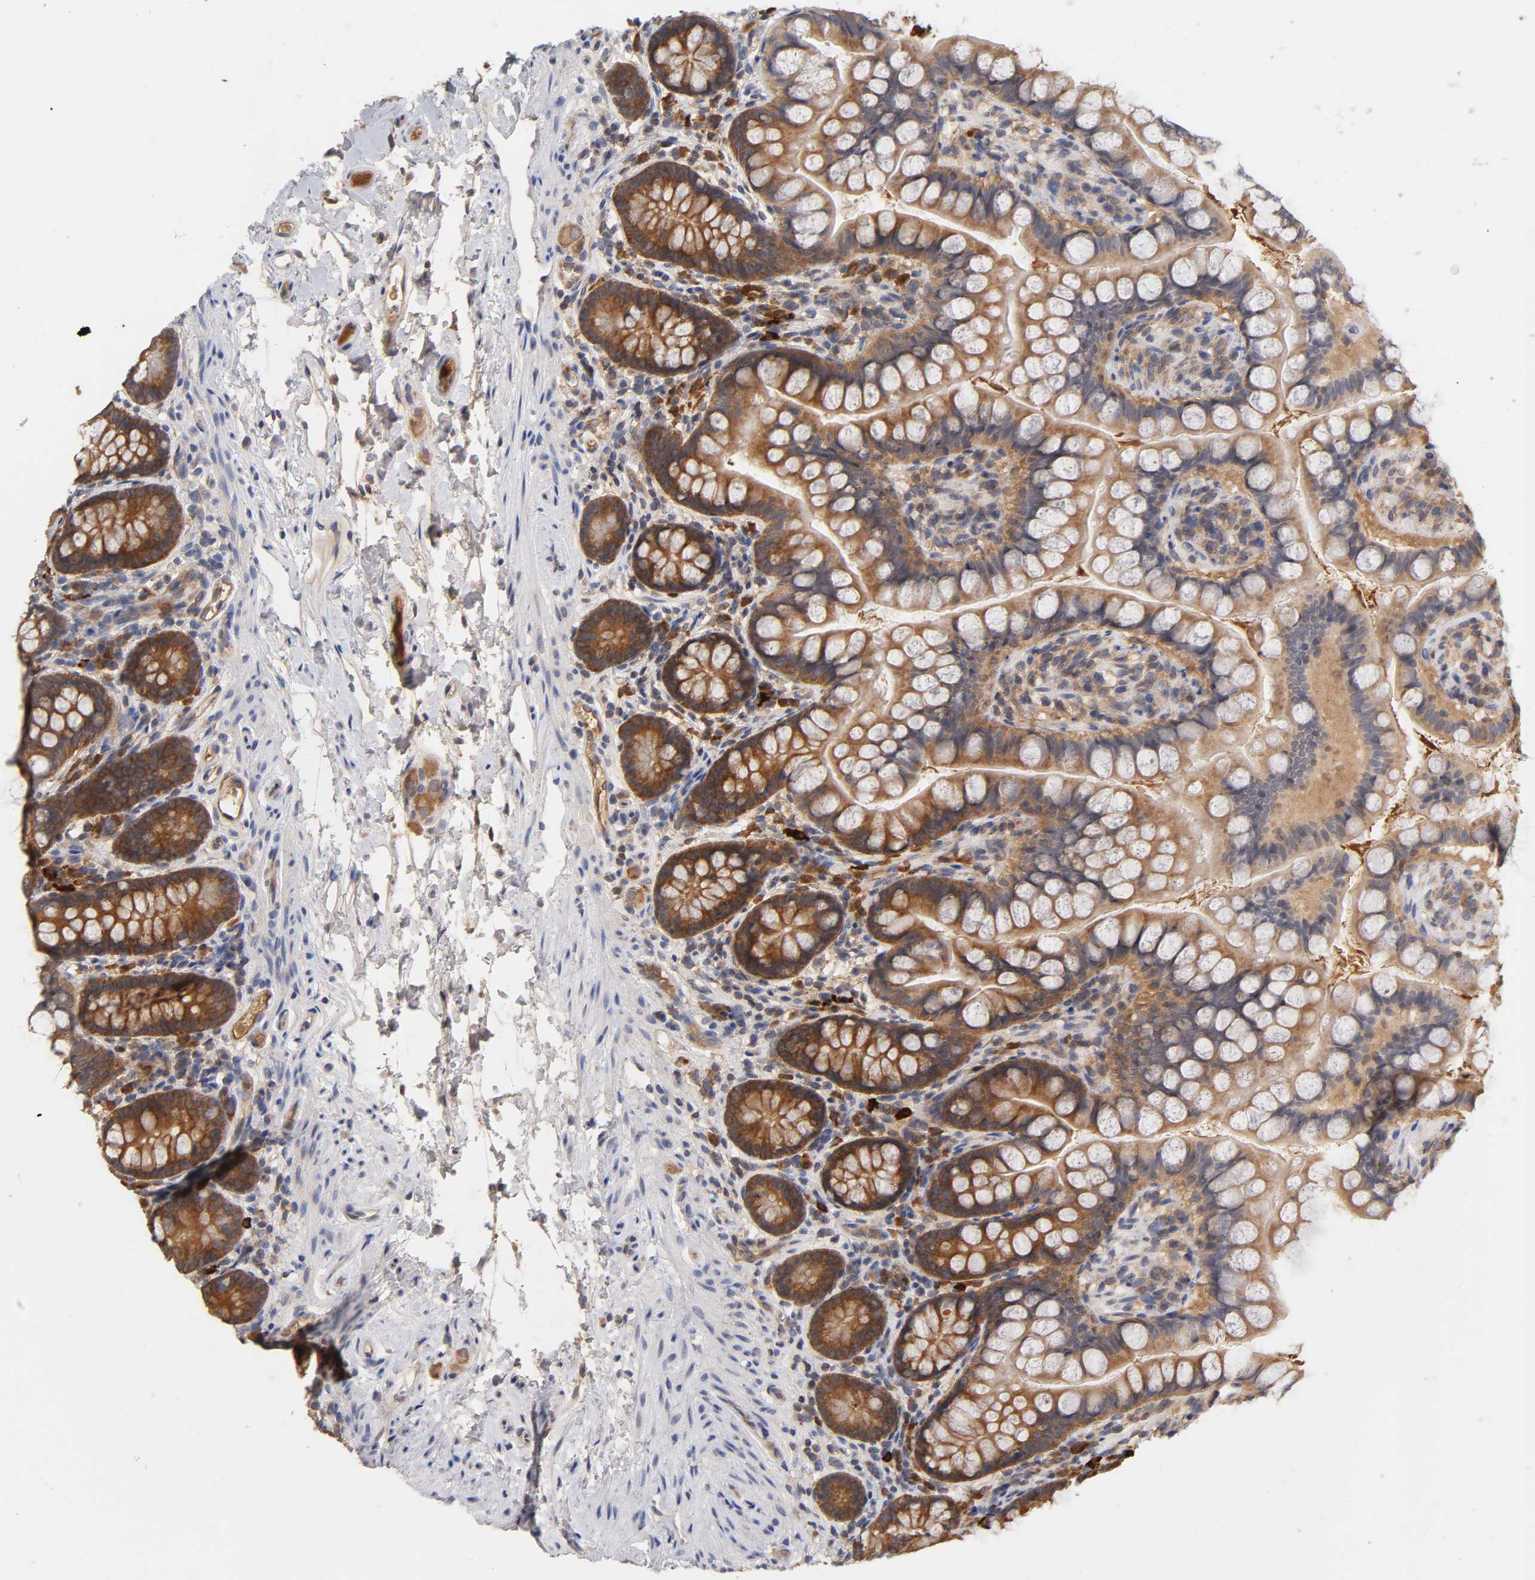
{"staining": {"intensity": "strong", "quantity": ">75%", "location": "cytoplasmic/membranous"}, "tissue": "small intestine", "cell_type": "Glandular cells", "image_type": "normal", "snomed": [{"axis": "morphology", "description": "Normal tissue, NOS"}, {"axis": "topography", "description": "Small intestine"}], "caption": "The immunohistochemical stain shows strong cytoplasmic/membranous positivity in glandular cells of unremarkable small intestine.", "gene": "RPS29", "patient": {"sex": "female", "age": 58}}